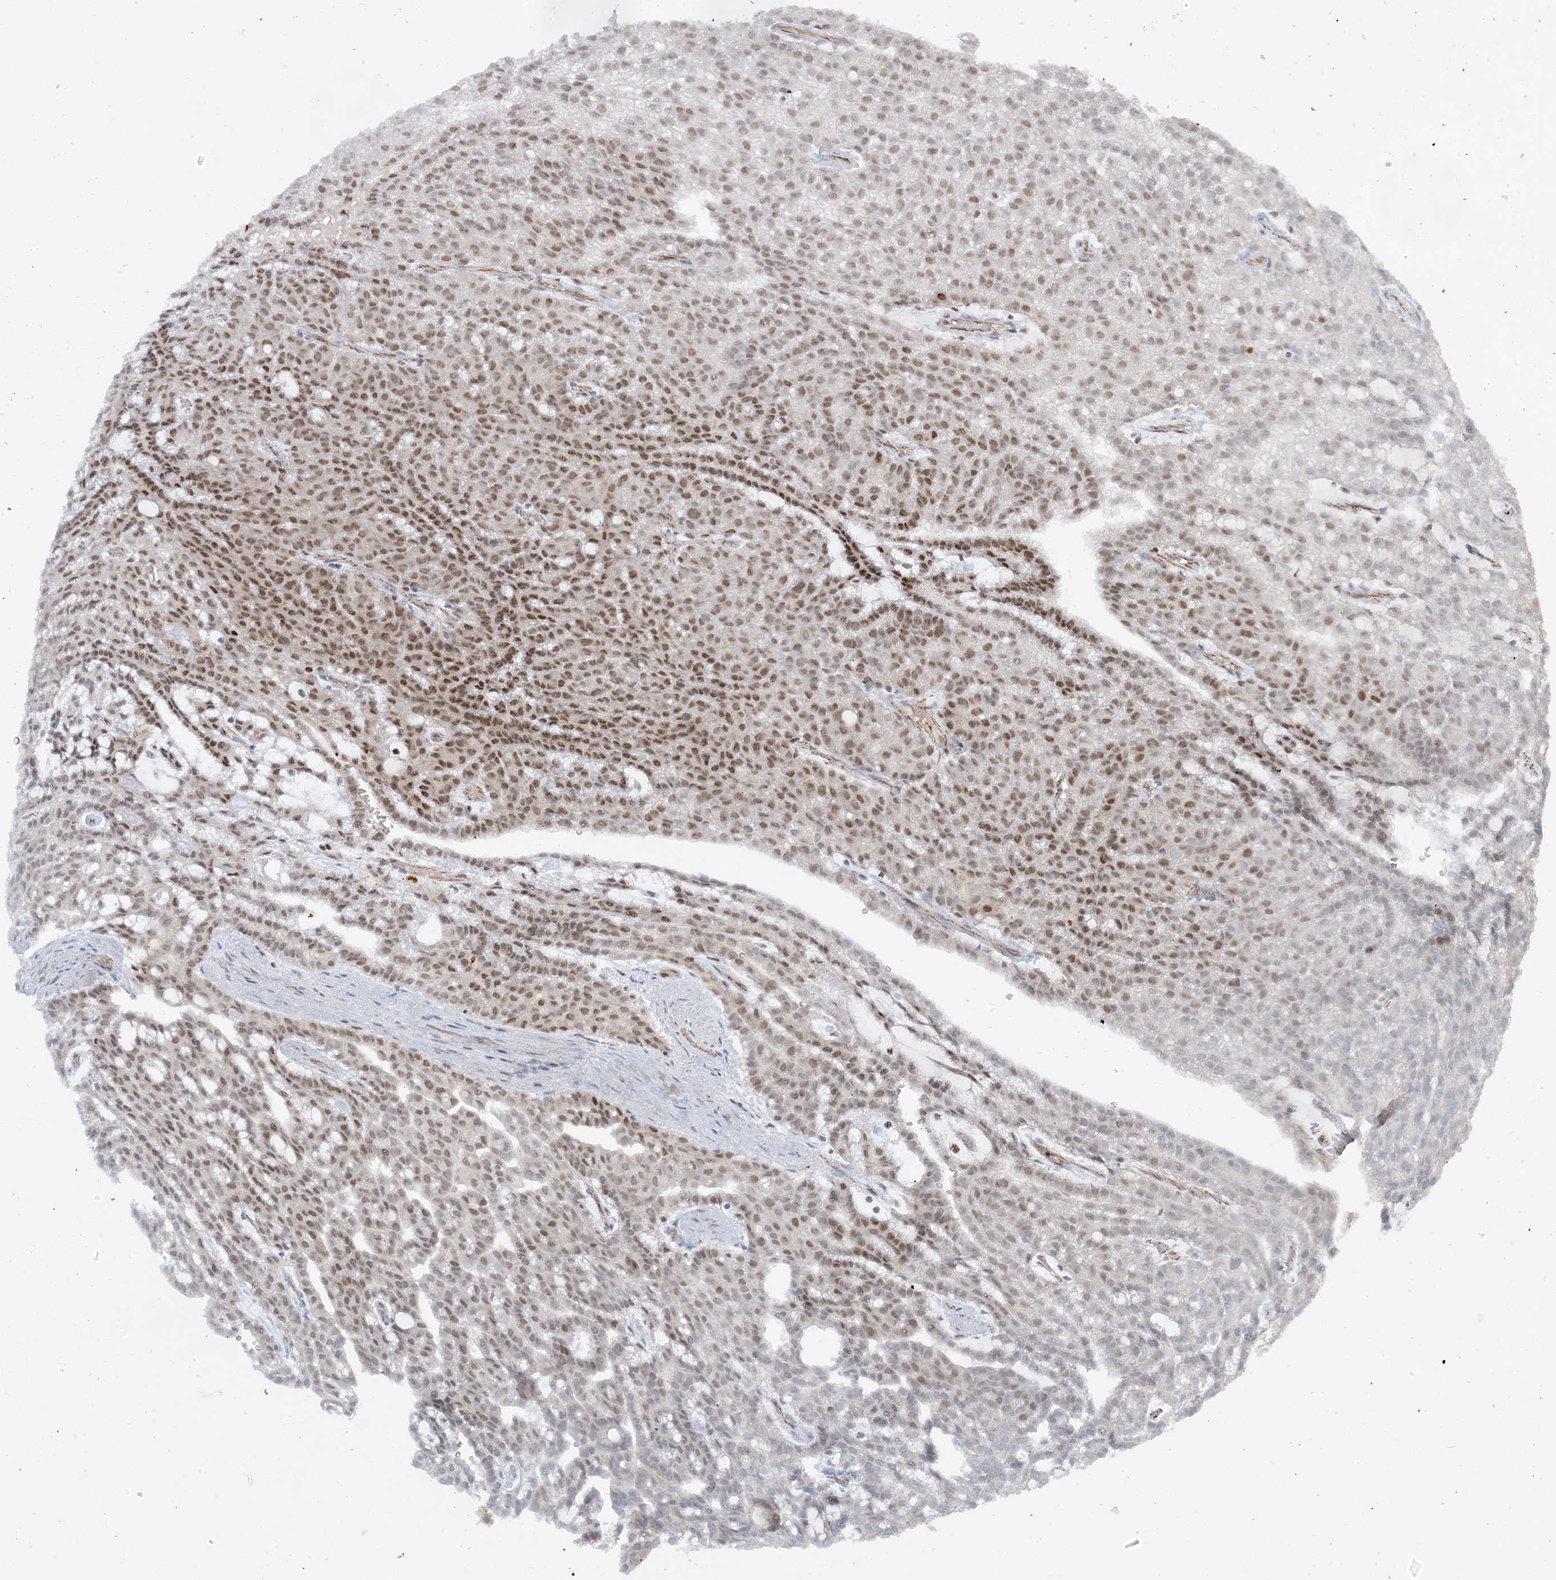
{"staining": {"intensity": "moderate", "quantity": ">75%", "location": "nuclear"}, "tissue": "renal cancer", "cell_type": "Tumor cells", "image_type": "cancer", "snomed": [{"axis": "morphology", "description": "Adenocarcinoma, NOS"}, {"axis": "topography", "description": "Kidney"}], "caption": "A high-resolution micrograph shows IHC staining of adenocarcinoma (renal), which exhibits moderate nuclear positivity in about >75% of tumor cells.", "gene": "AK9", "patient": {"sex": "male", "age": 63}}